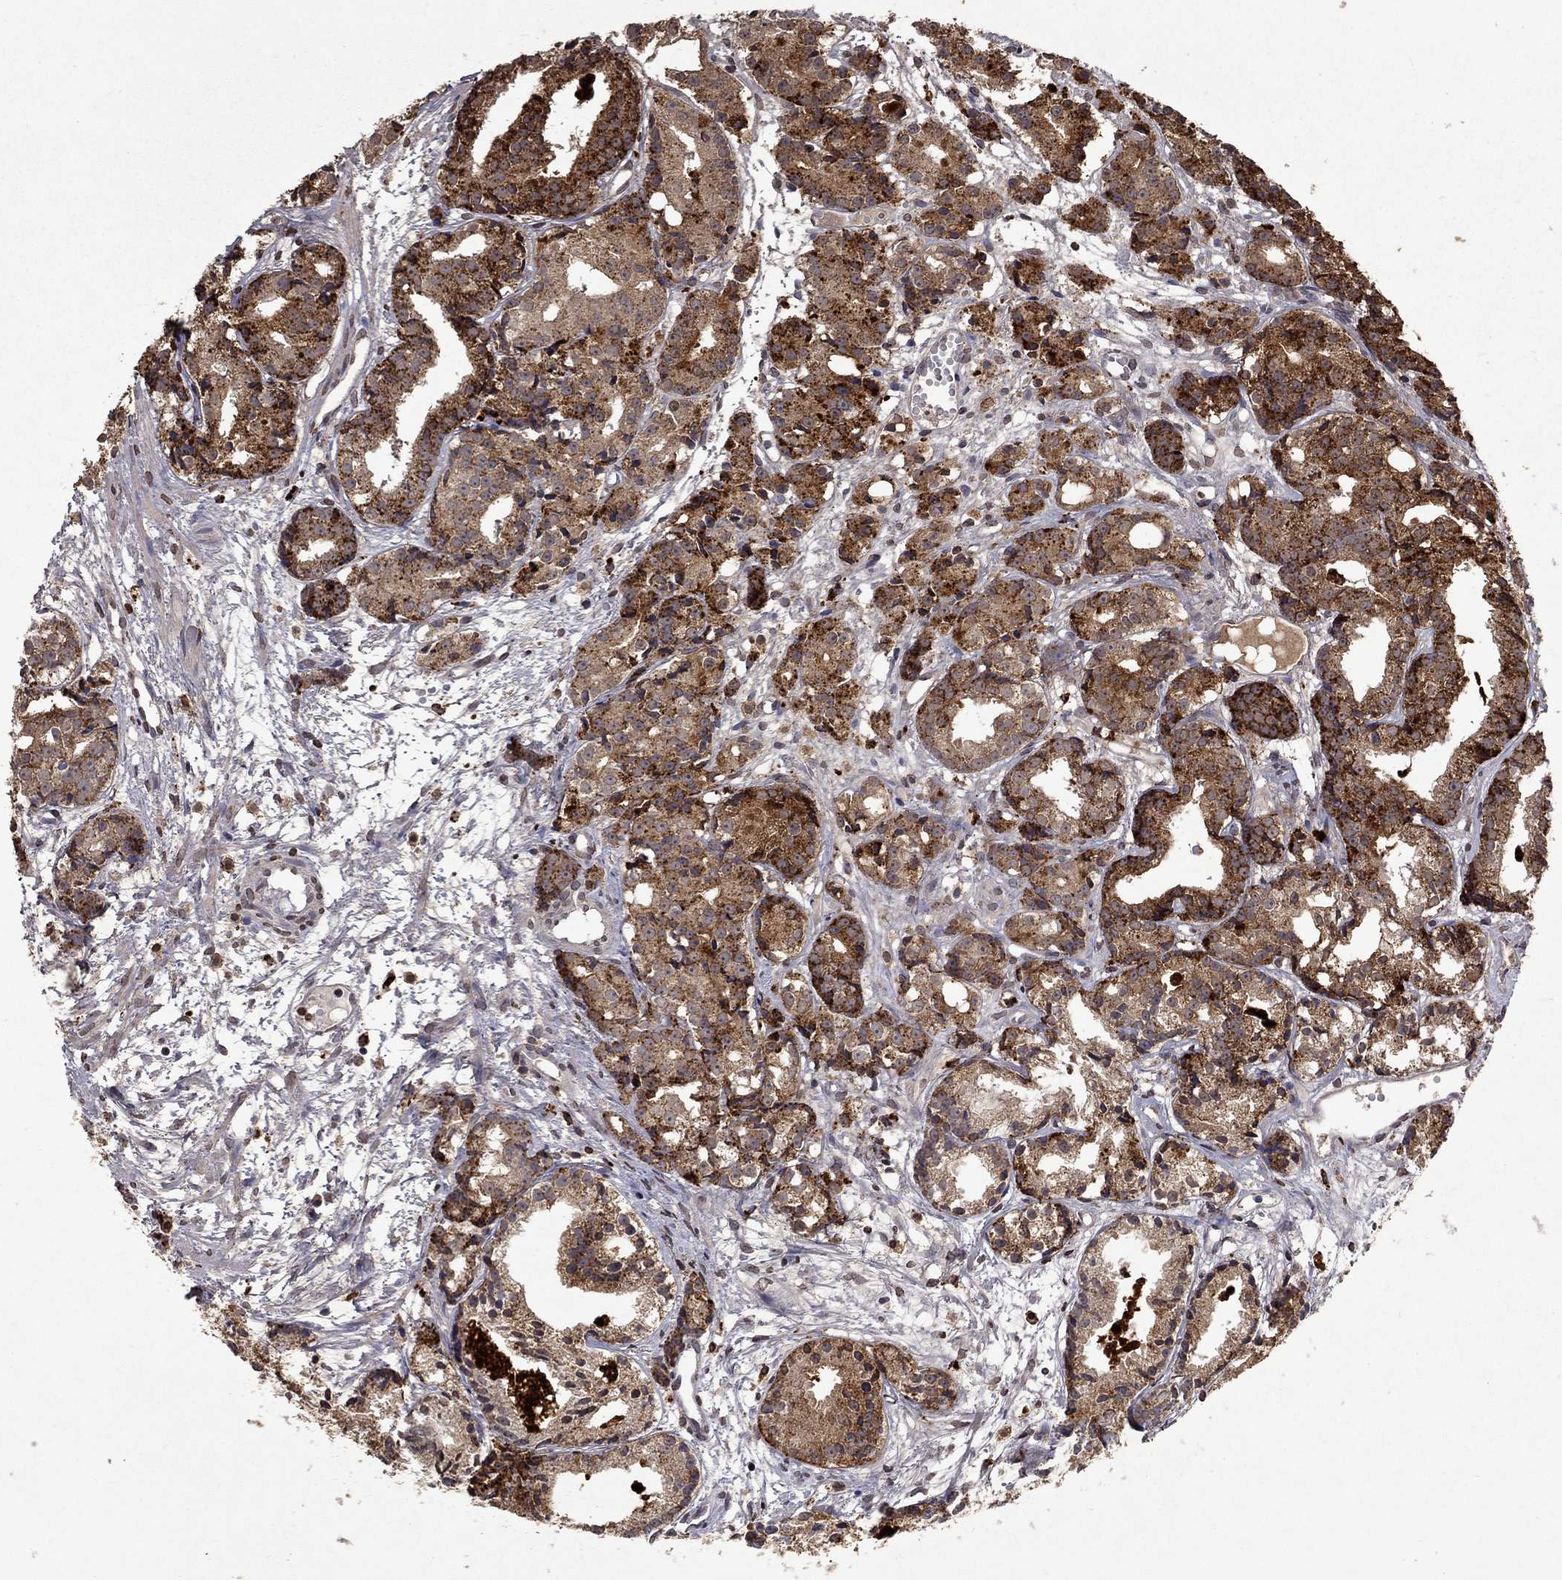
{"staining": {"intensity": "strong", "quantity": "25%-75%", "location": "cytoplasmic/membranous"}, "tissue": "prostate cancer", "cell_type": "Tumor cells", "image_type": "cancer", "snomed": [{"axis": "morphology", "description": "Adenocarcinoma, Medium grade"}, {"axis": "topography", "description": "Prostate"}], "caption": "An immunohistochemistry photomicrograph of tumor tissue is shown. Protein staining in brown highlights strong cytoplasmic/membranous positivity in medium-grade adenocarcinoma (prostate) within tumor cells.", "gene": "TTC38", "patient": {"sex": "male", "age": 74}}